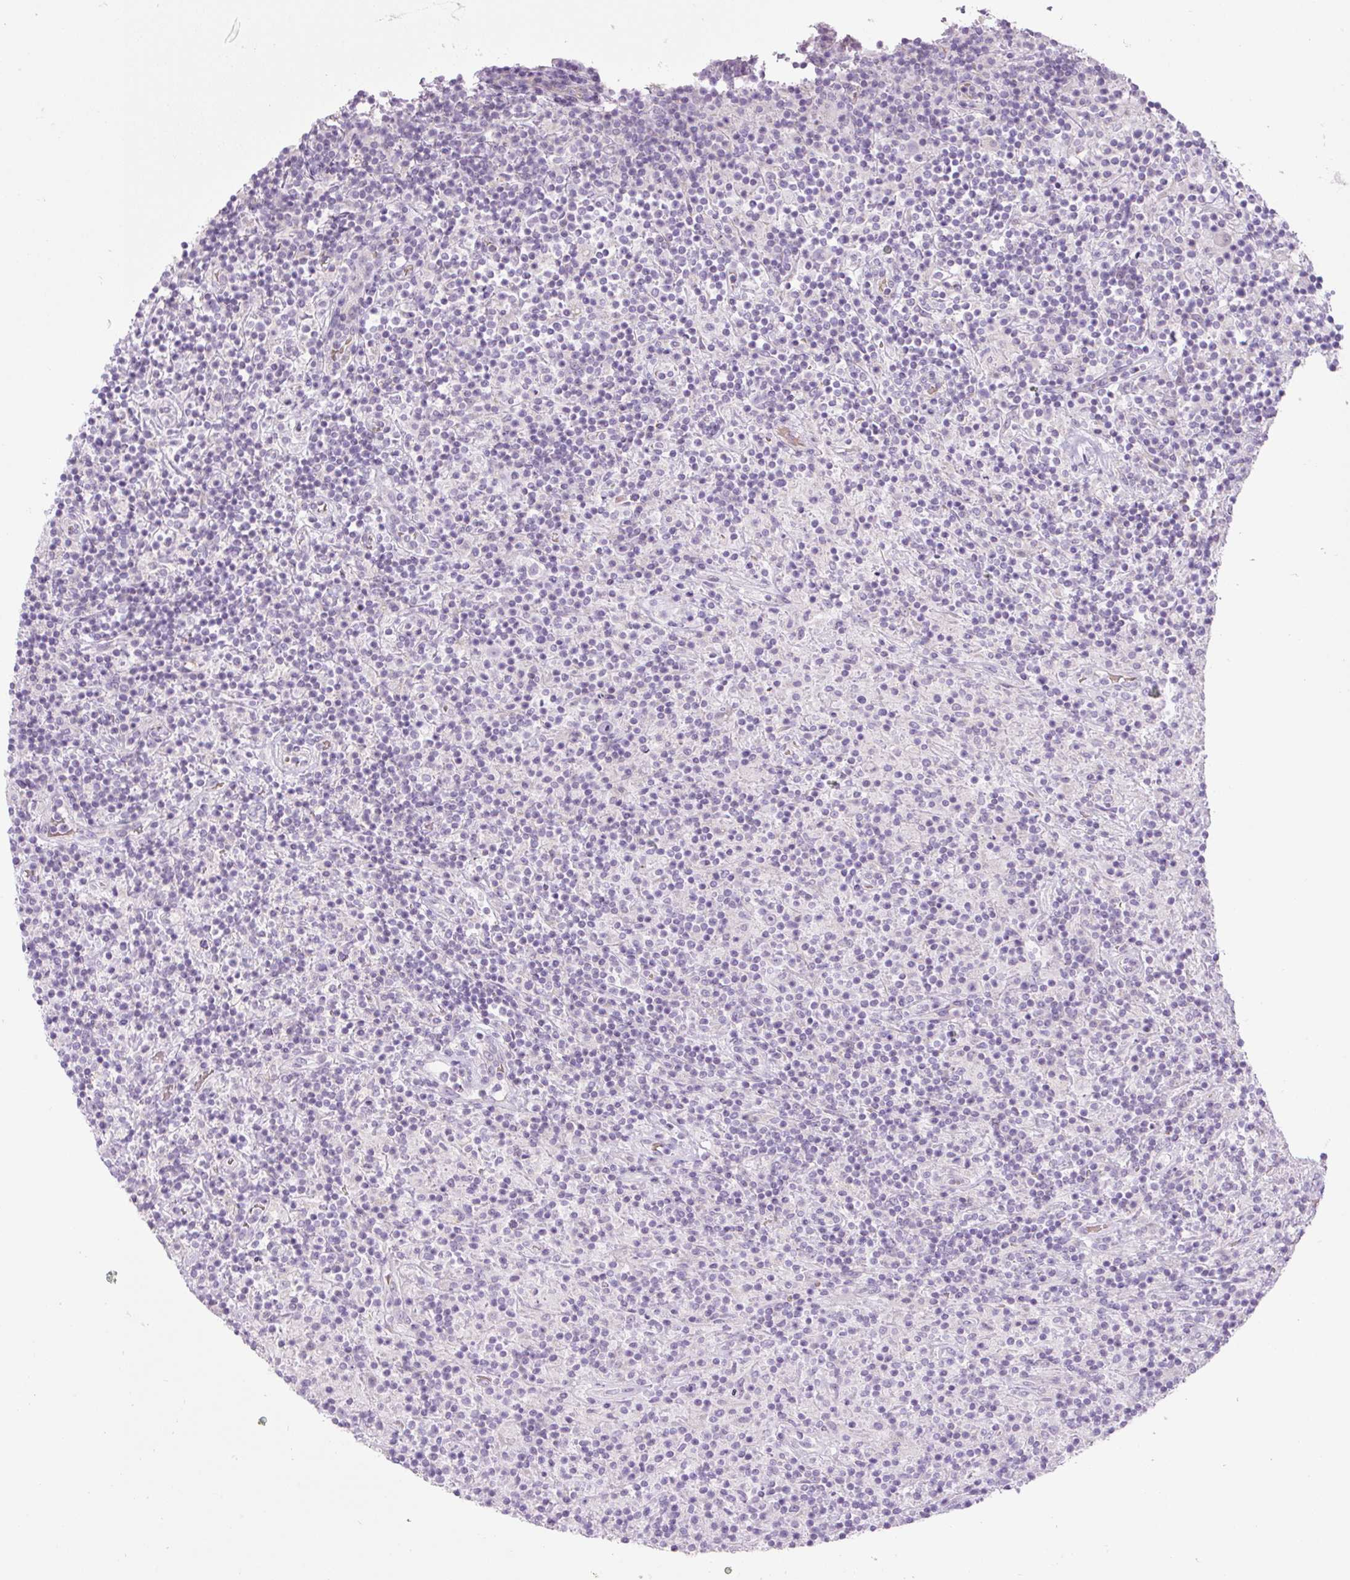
{"staining": {"intensity": "negative", "quantity": "none", "location": "none"}, "tissue": "lymphoma", "cell_type": "Tumor cells", "image_type": "cancer", "snomed": [{"axis": "morphology", "description": "Hodgkin's disease, NOS"}, {"axis": "topography", "description": "Lymph node"}], "caption": "A high-resolution micrograph shows immunohistochemistry staining of Hodgkin's disease, which shows no significant expression in tumor cells.", "gene": "FGFBP3", "patient": {"sex": "male", "age": 70}}